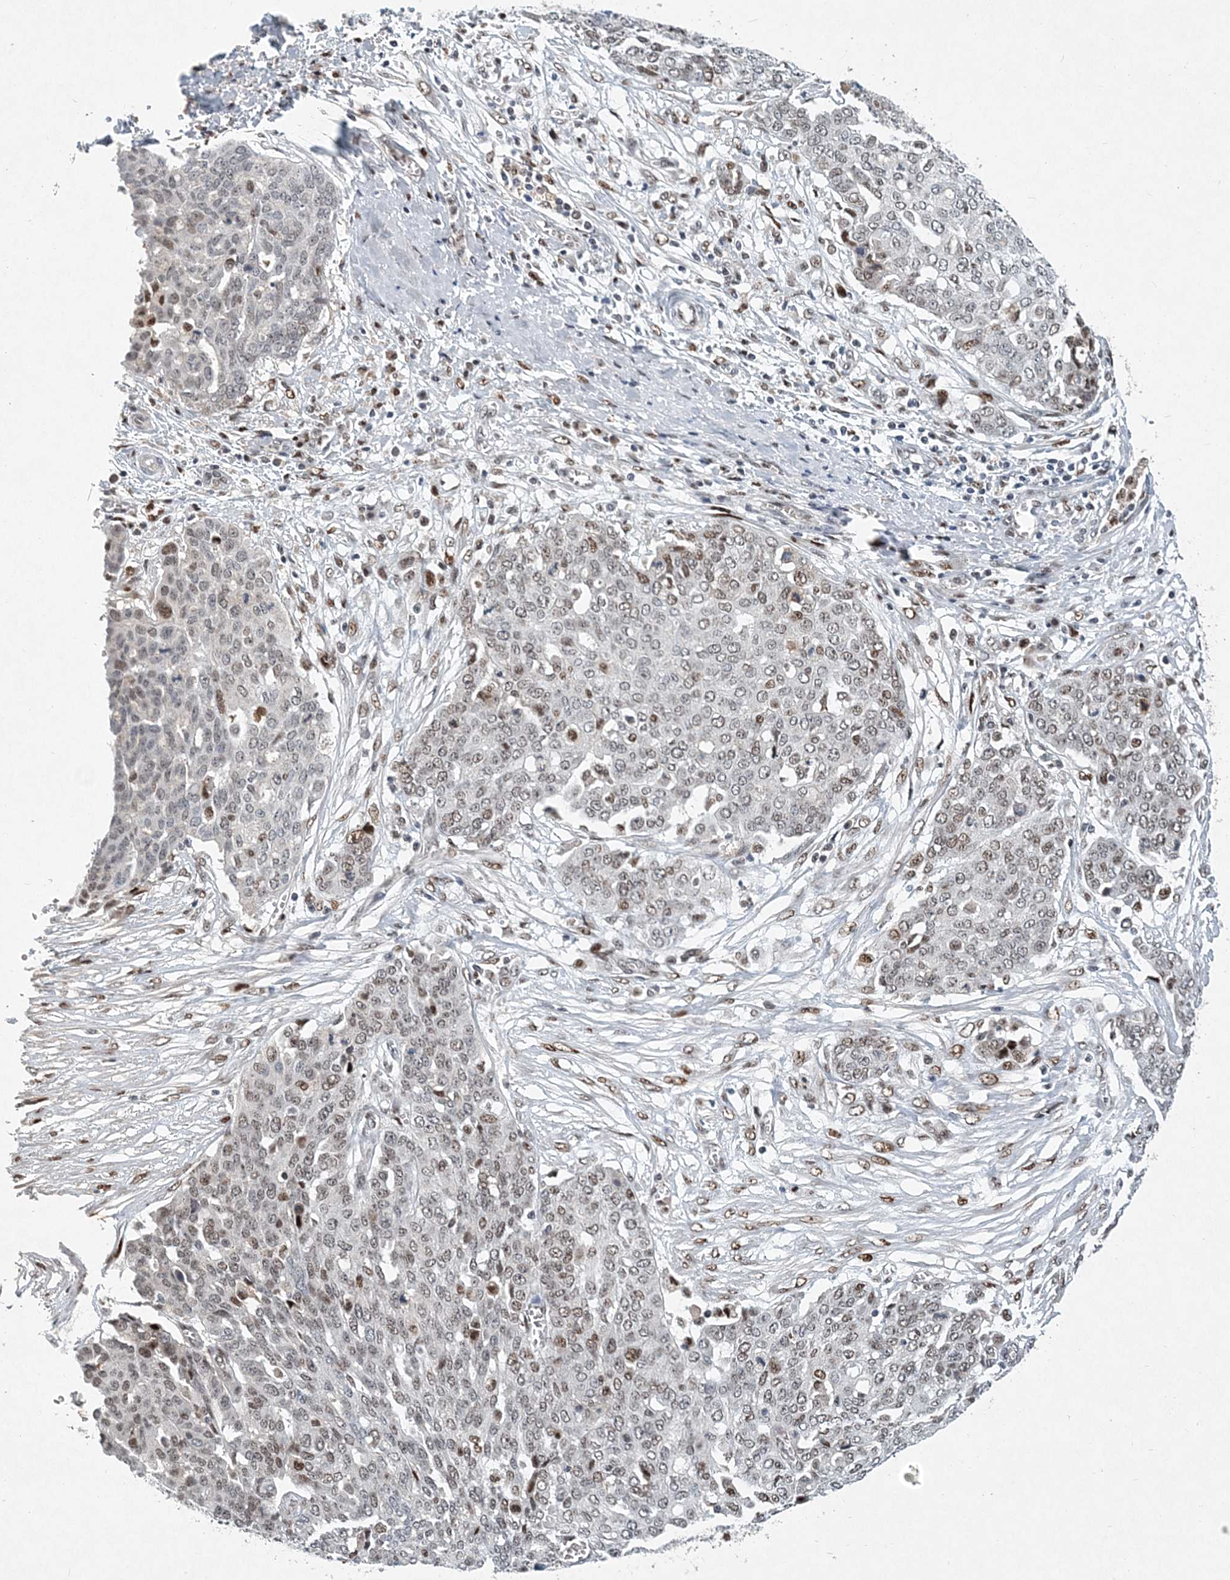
{"staining": {"intensity": "weak", "quantity": "25%-75%", "location": "nuclear"}, "tissue": "ovarian cancer", "cell_type": "Tumor cells", "image_type": "cancer", "snomed": [{"axis": "morphology", "description": "Cystadenocarcinoma, serous, NOS"}, {"axis": "topography", "description": "Soft tissue"}, {"axis": "topography", "description": "Ovary"}], "caption": "About 25%-75% of tumor cells in human ovarian cancer (serous cystadenocarcinoma) show weak nuclear protein expression as visualized by brown immunohistochemical staining.", "gene": "KPNA4", "patient": {"sex": "female", "age": 57}}